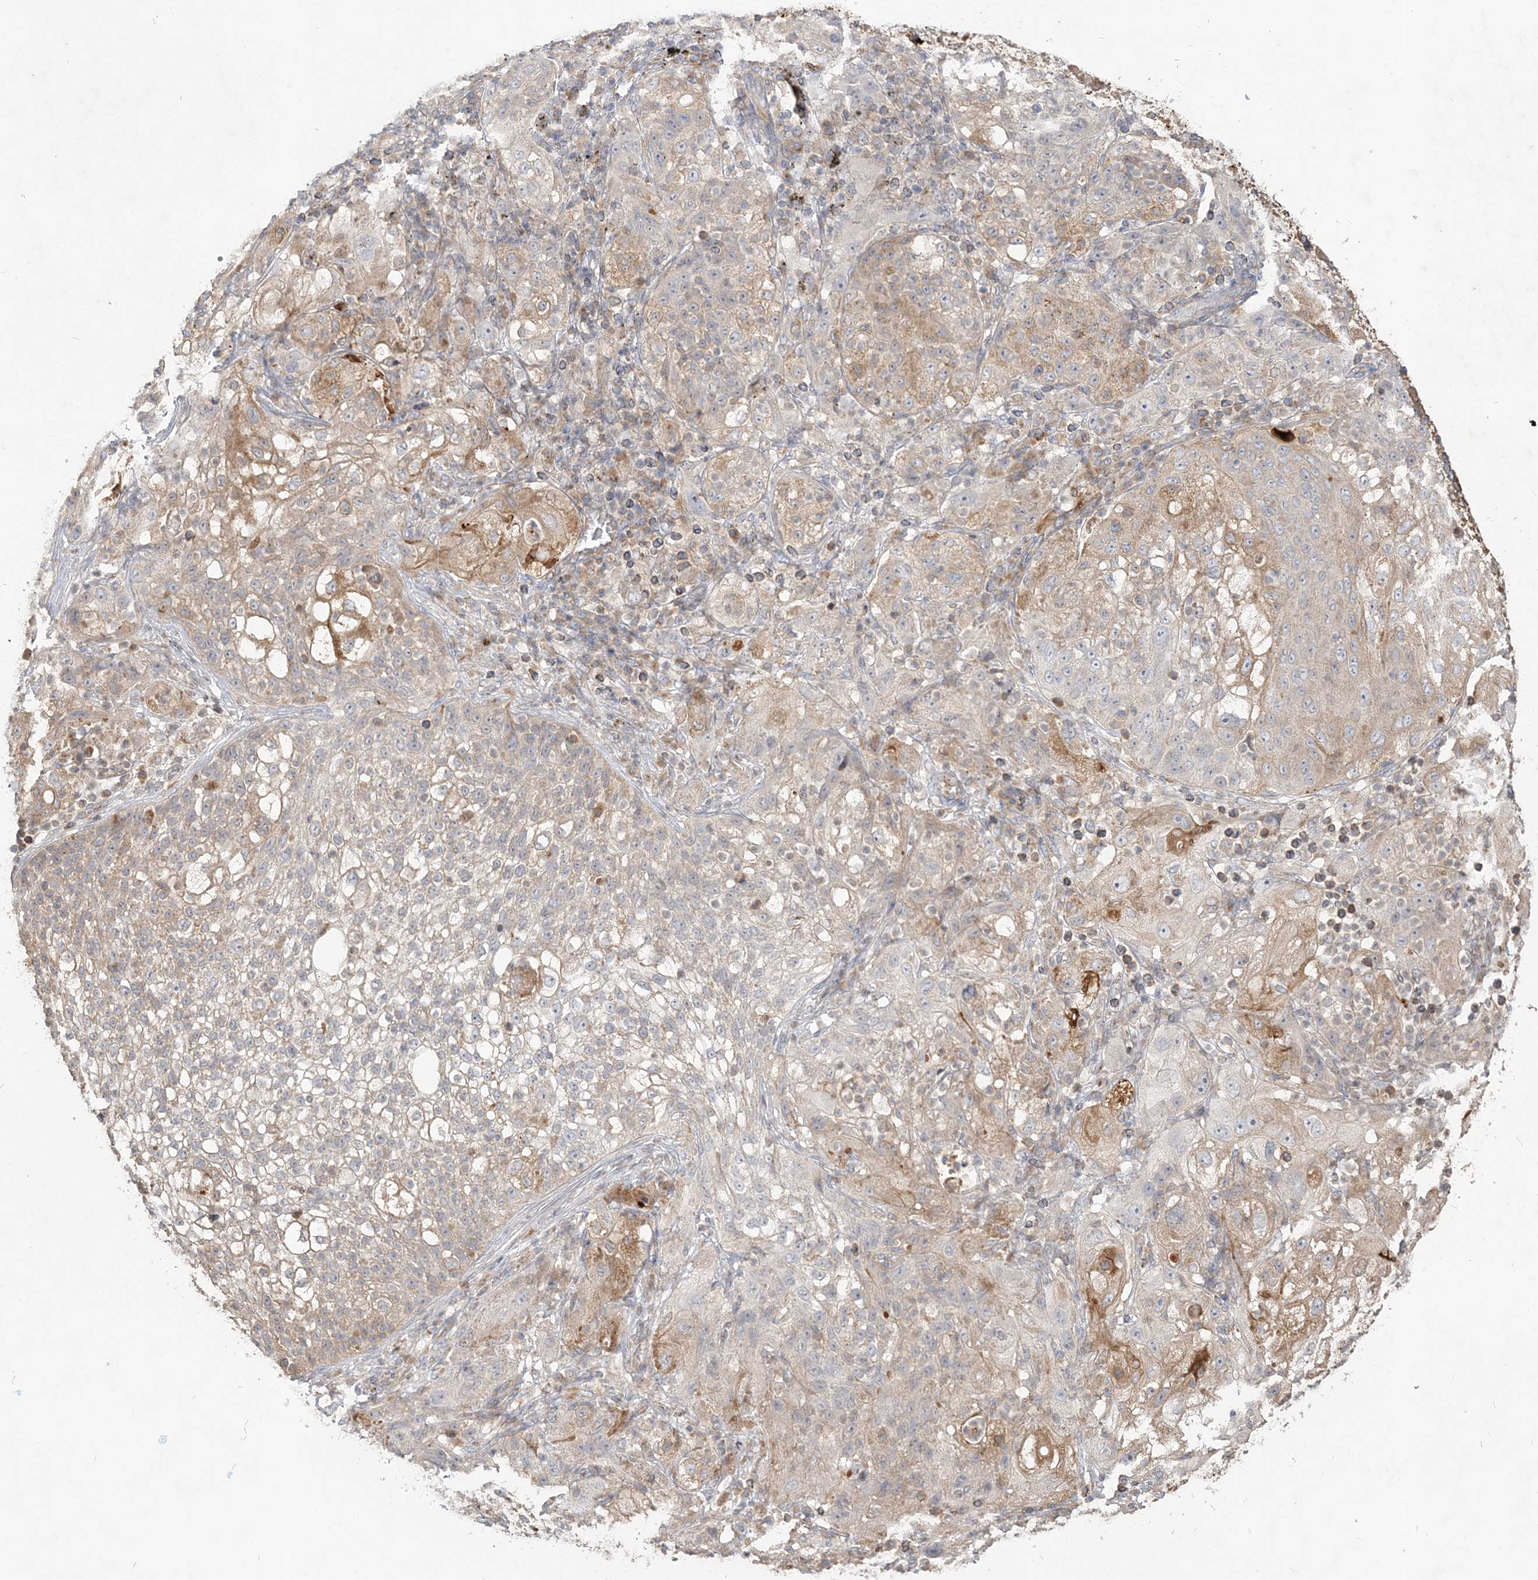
{"staining": {"intensity": "weak", "quantity": "<25%", "location": "cytoplasmic/membranous"}, "tissue": "lung cancer", "cell_type": "Tumor cells", "image_type": "cancer", "snomed": [{"axis": "morphology", "description": "Inflammation, NOS"}, {"axis": "morphology", "description": "Squamous cell carcinoma, NOS"}, {"axis": "topography", "description": "Lymph node"}, {"axis": "topography", "description": "Soft tissue"}, {"axis": "topography", "description": "Lung"}], "caption": "A histopathology image of human lung cancer (squamous cell carcinoma) is negative for staining in tumor cells.", "gene": "RAB14", "patient": {"sex": "male", "age": 66}}